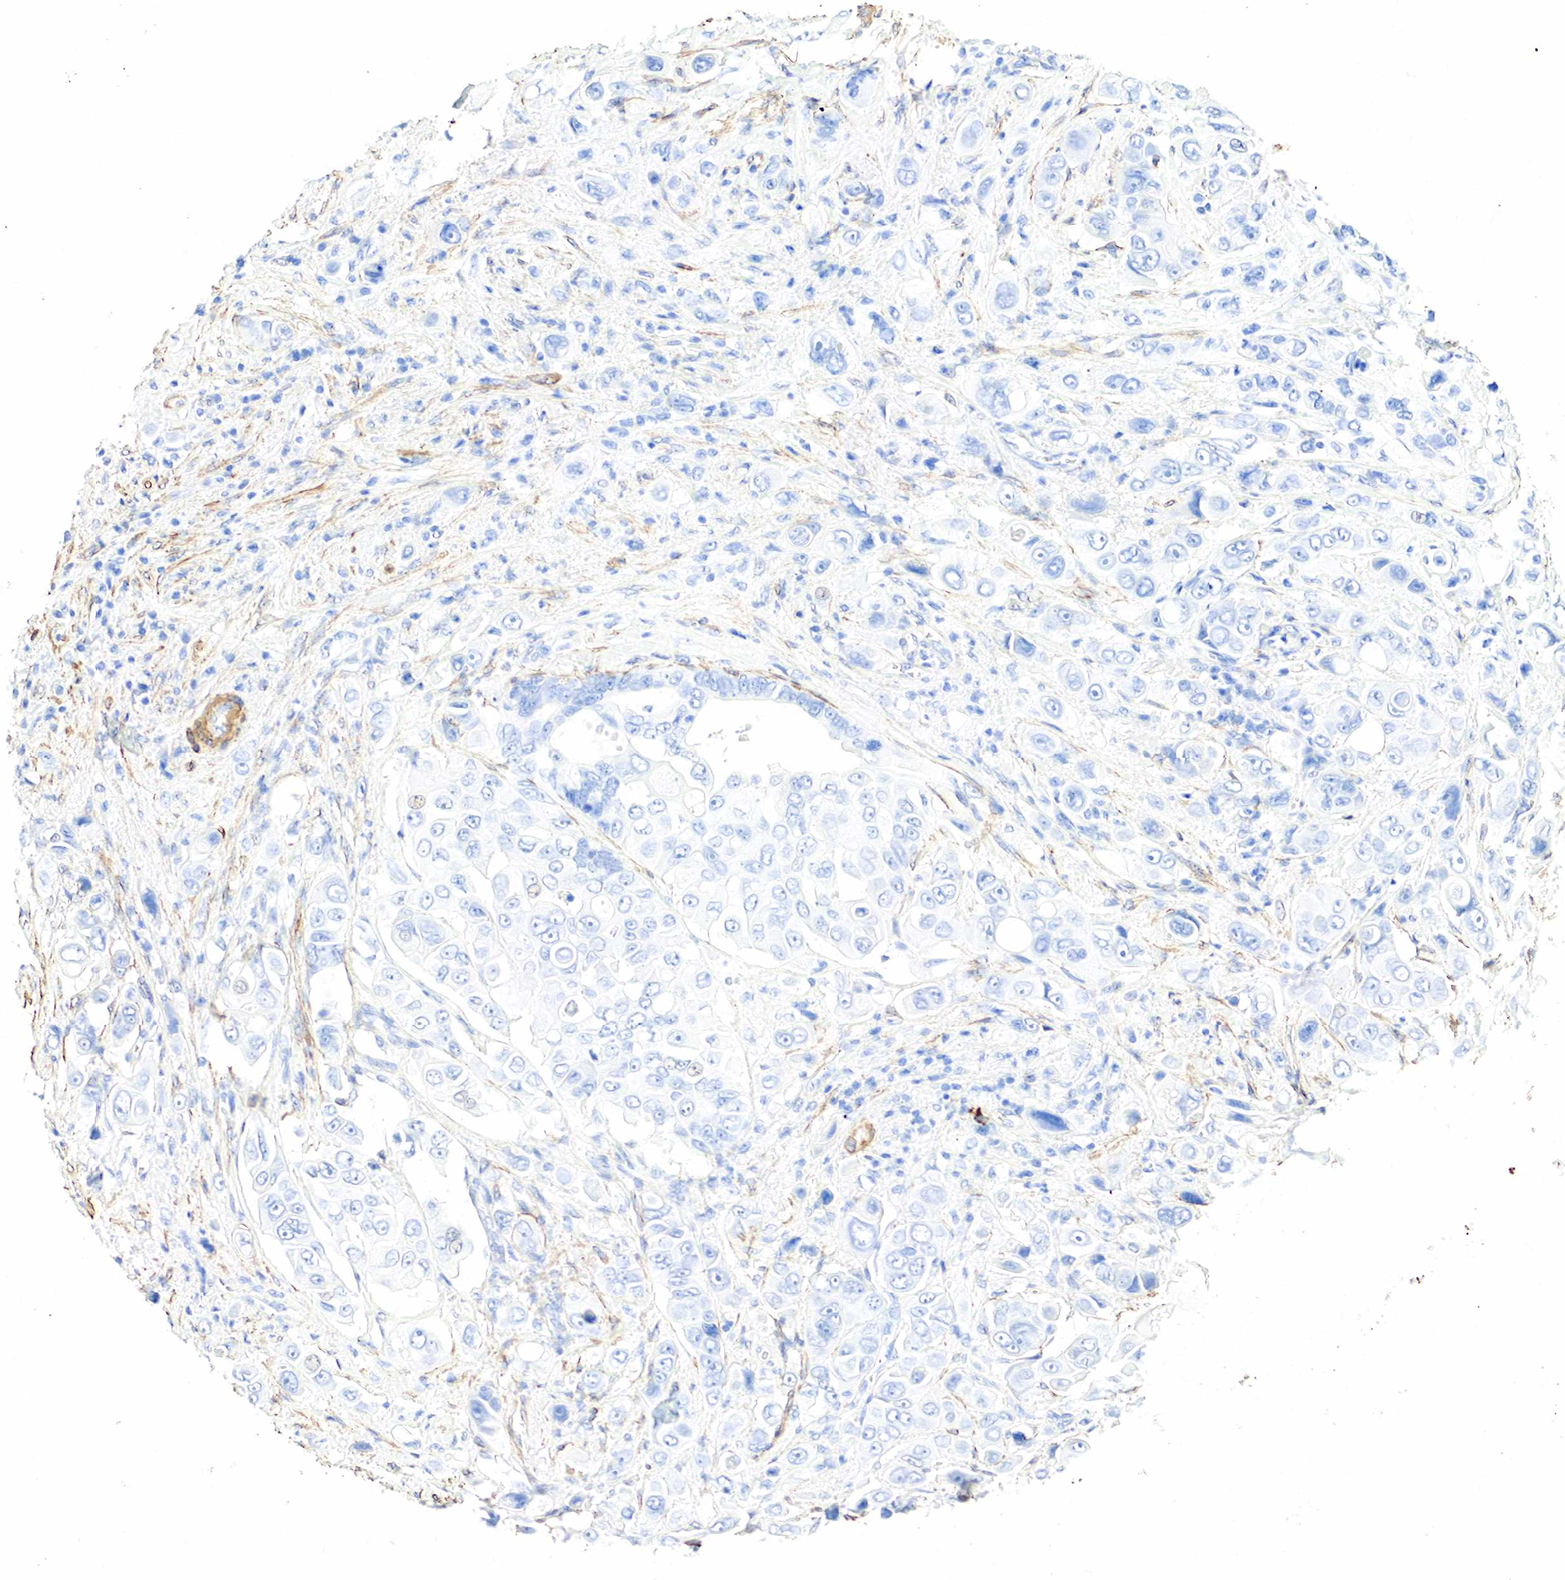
{"staining": {"intensity": "negative", "quantity": "none", "location": "none"}, "tissue": "stomach cancer", "cell_type": "Tumor cells", "image_type": "cancer", "snomed": [{"axis": "morphology", "description": "Adenocarcinoma, NOS"}, {"axis": "topography", "description": "Stomach, upper"}], "caption": "Immunohistochemistry histopathology image of neoplastic tissue: adenocarcinoma (stomach) stained with DAB demonstrates no significant protein staining in tumor cells.", "gene": "ACTA1", "patient": {"sex": "male", "age": 71}}